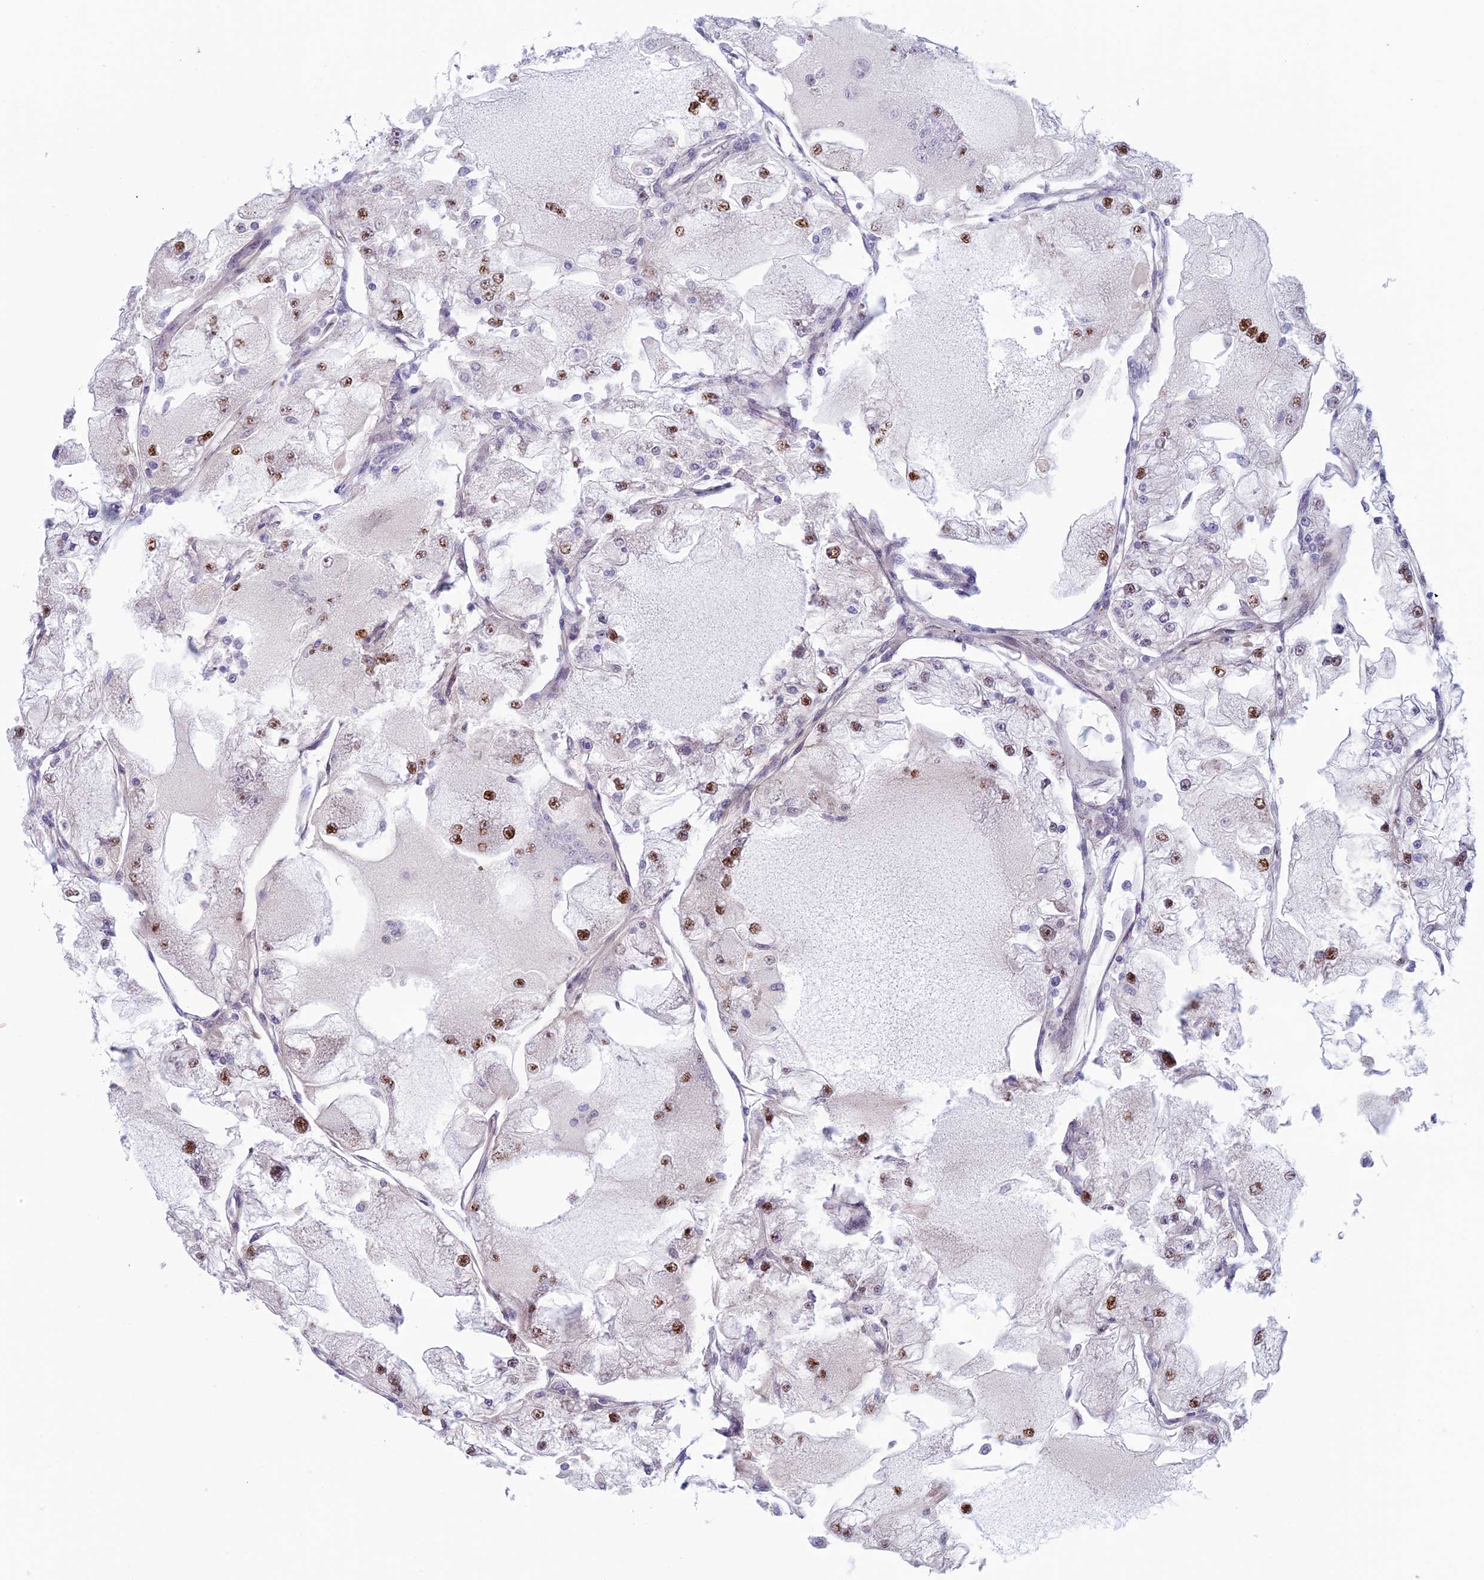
{"staining": {"intensity": "moderate", "quantity": "25%-75%", "location": "nuclear"}, "tissue": "renal cancer", "cell_type": "Tumor cells", "image_type": "cancer", "snomed": [{"axis": "morphology", "description": "Adenocarcinoma, NOS"}, {"axis": "topography", "description": "Kidney"}], "caption": "Immunohistochemical staining of renal cancer shows medium levels of moderate nuclear protein expression in about 25%-75% of tumor cells. Using DAB (brown) and hematoxylin (blue) stains, captured at high magnification using brightfield microscopy.", "gene": "FADS1", "patient": {"sex": "female", "age": 72}}